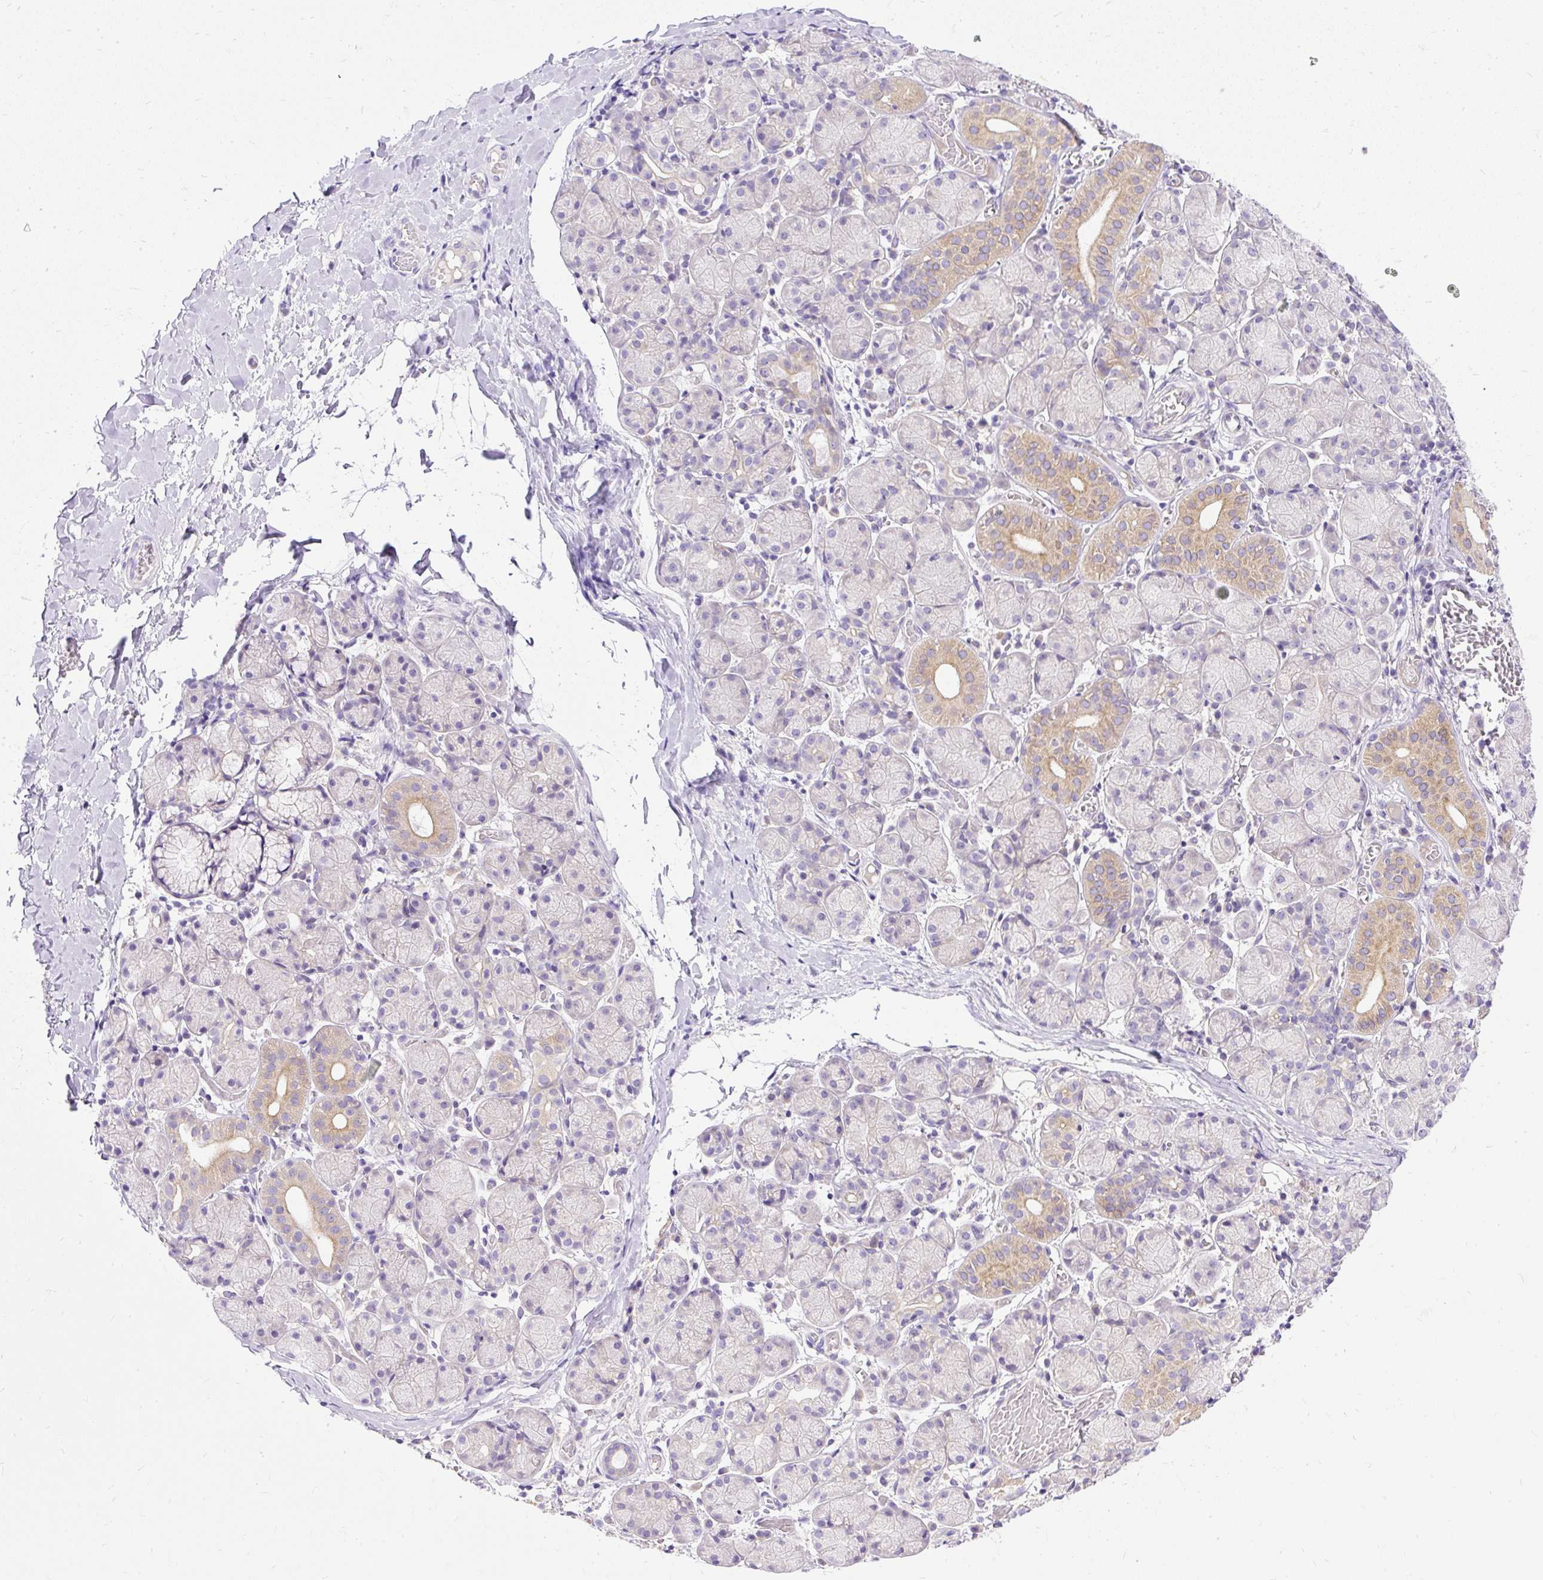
{"staining": {"intensity": "moderate", "quantity": "<25%", "location": "cytoplasmic/membranous"}, "tissue": "salivary gland", "cell_type": "Glandular cells", "image_type": "normal", "snomed": [{"axis": "morphology", "description": "Normal tissue, NOS"}, {"axis": "topography", "description": "Salivary gland"}], "caption": "IHC staining of unremarkable salivary gland, which reveals low levels of moderate cytoplasmic/membranous positivity in about <25% of glandular cells indicating moderate cytoplasmic/membranous protein expression. The staining was performed using DAB (3,3'-diaminobenzidine) (brown) for protein detection and nuclei were counterstained in hematoxylin (blue).", "gene": "AMFR", "patient": {"sex": "female", "age": 24}}